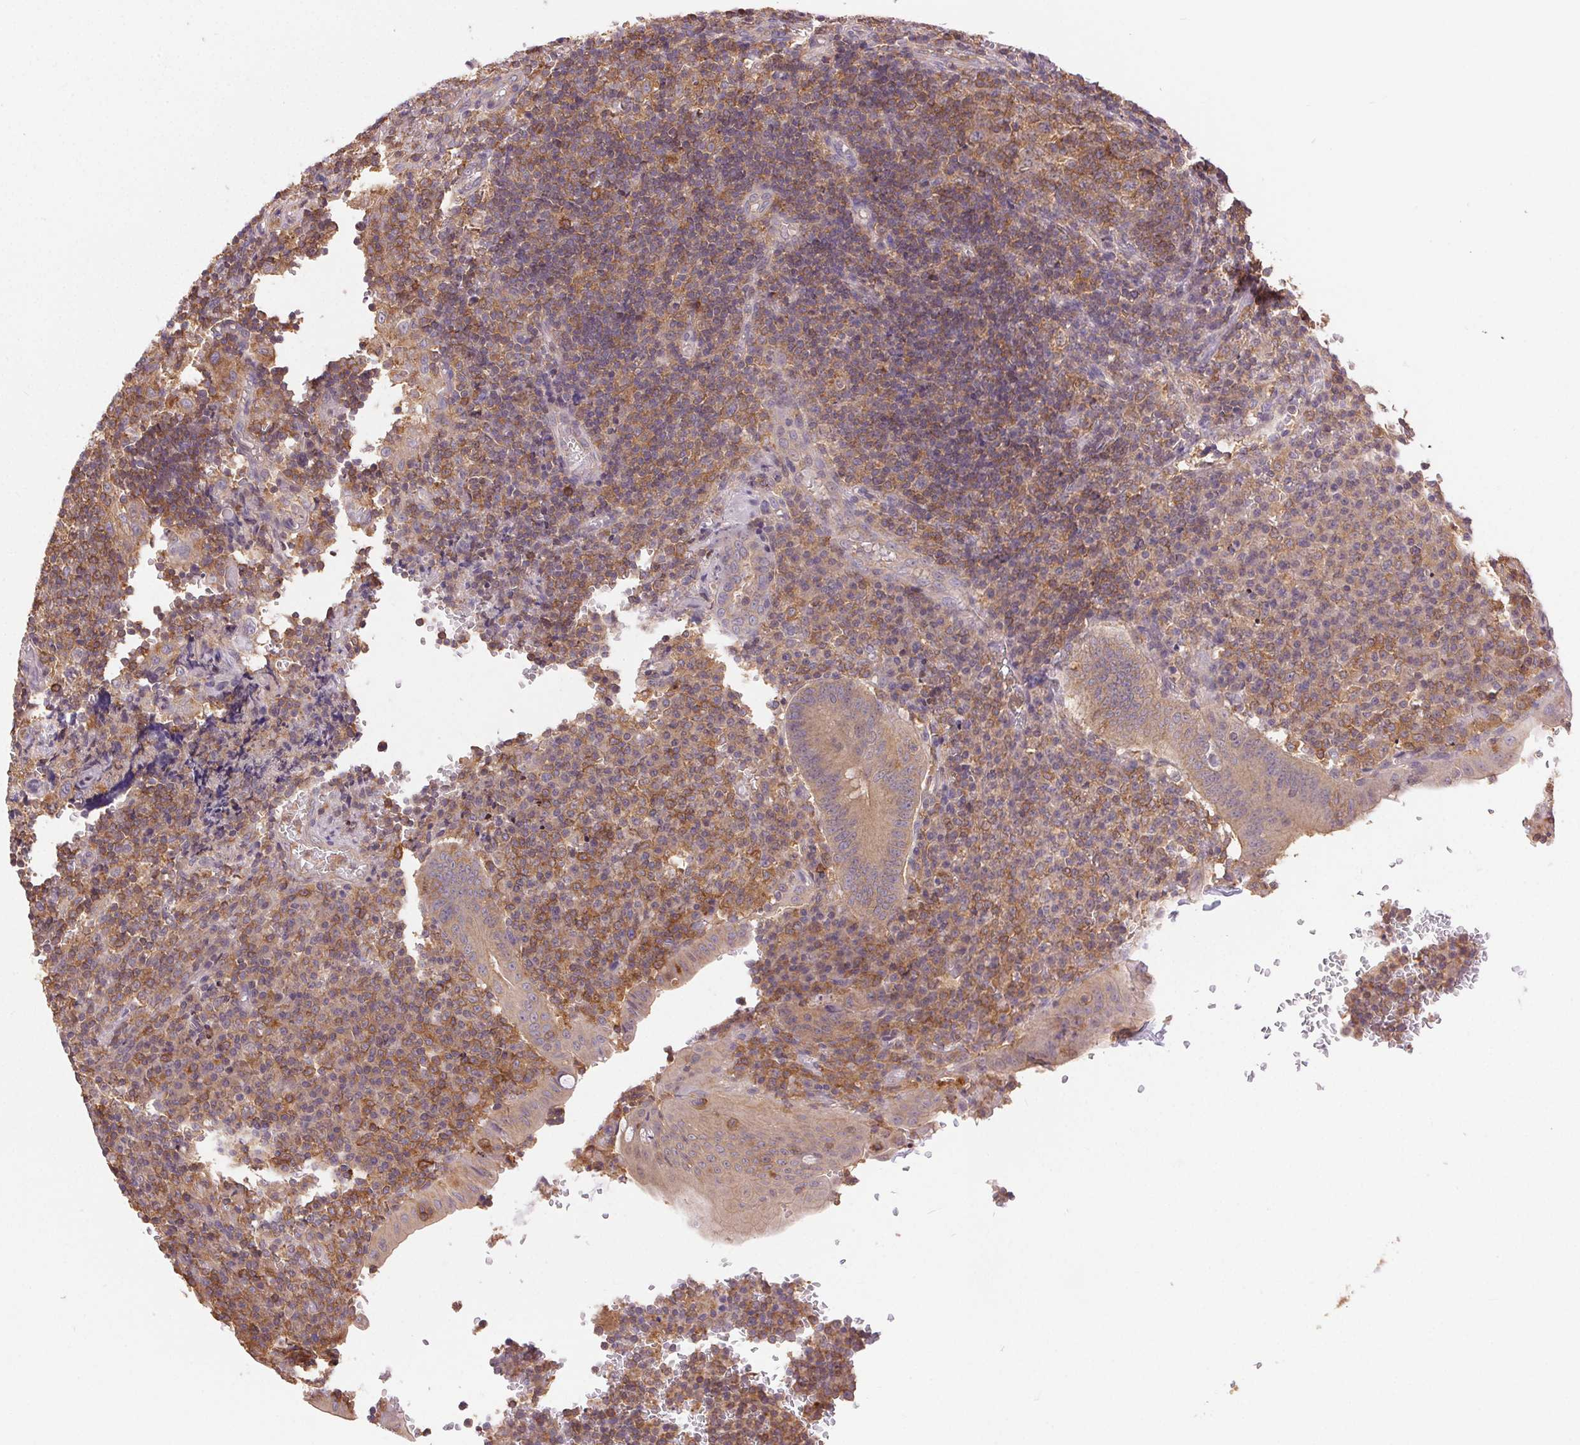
{"staining": {"intensity": "moderate", "quantity": ">75%", "location": "cytoplasmic/membranous"}, "tissue": "appendix", "cell_type": "Glandular cells", "image_type": "normal", "snomed": [{"axis": "morphology", "description": "Normal tissue, NOS"}, {"axis": "topography", "description": "Appendix"}], "caption": "IHC of benign human appendix exhibits medium levels of moderate cytoplasmic/membranous staining in about >75% of glandular cells.", "gene": "GDI1", "patient": {"sex": "male", "age": 18}}